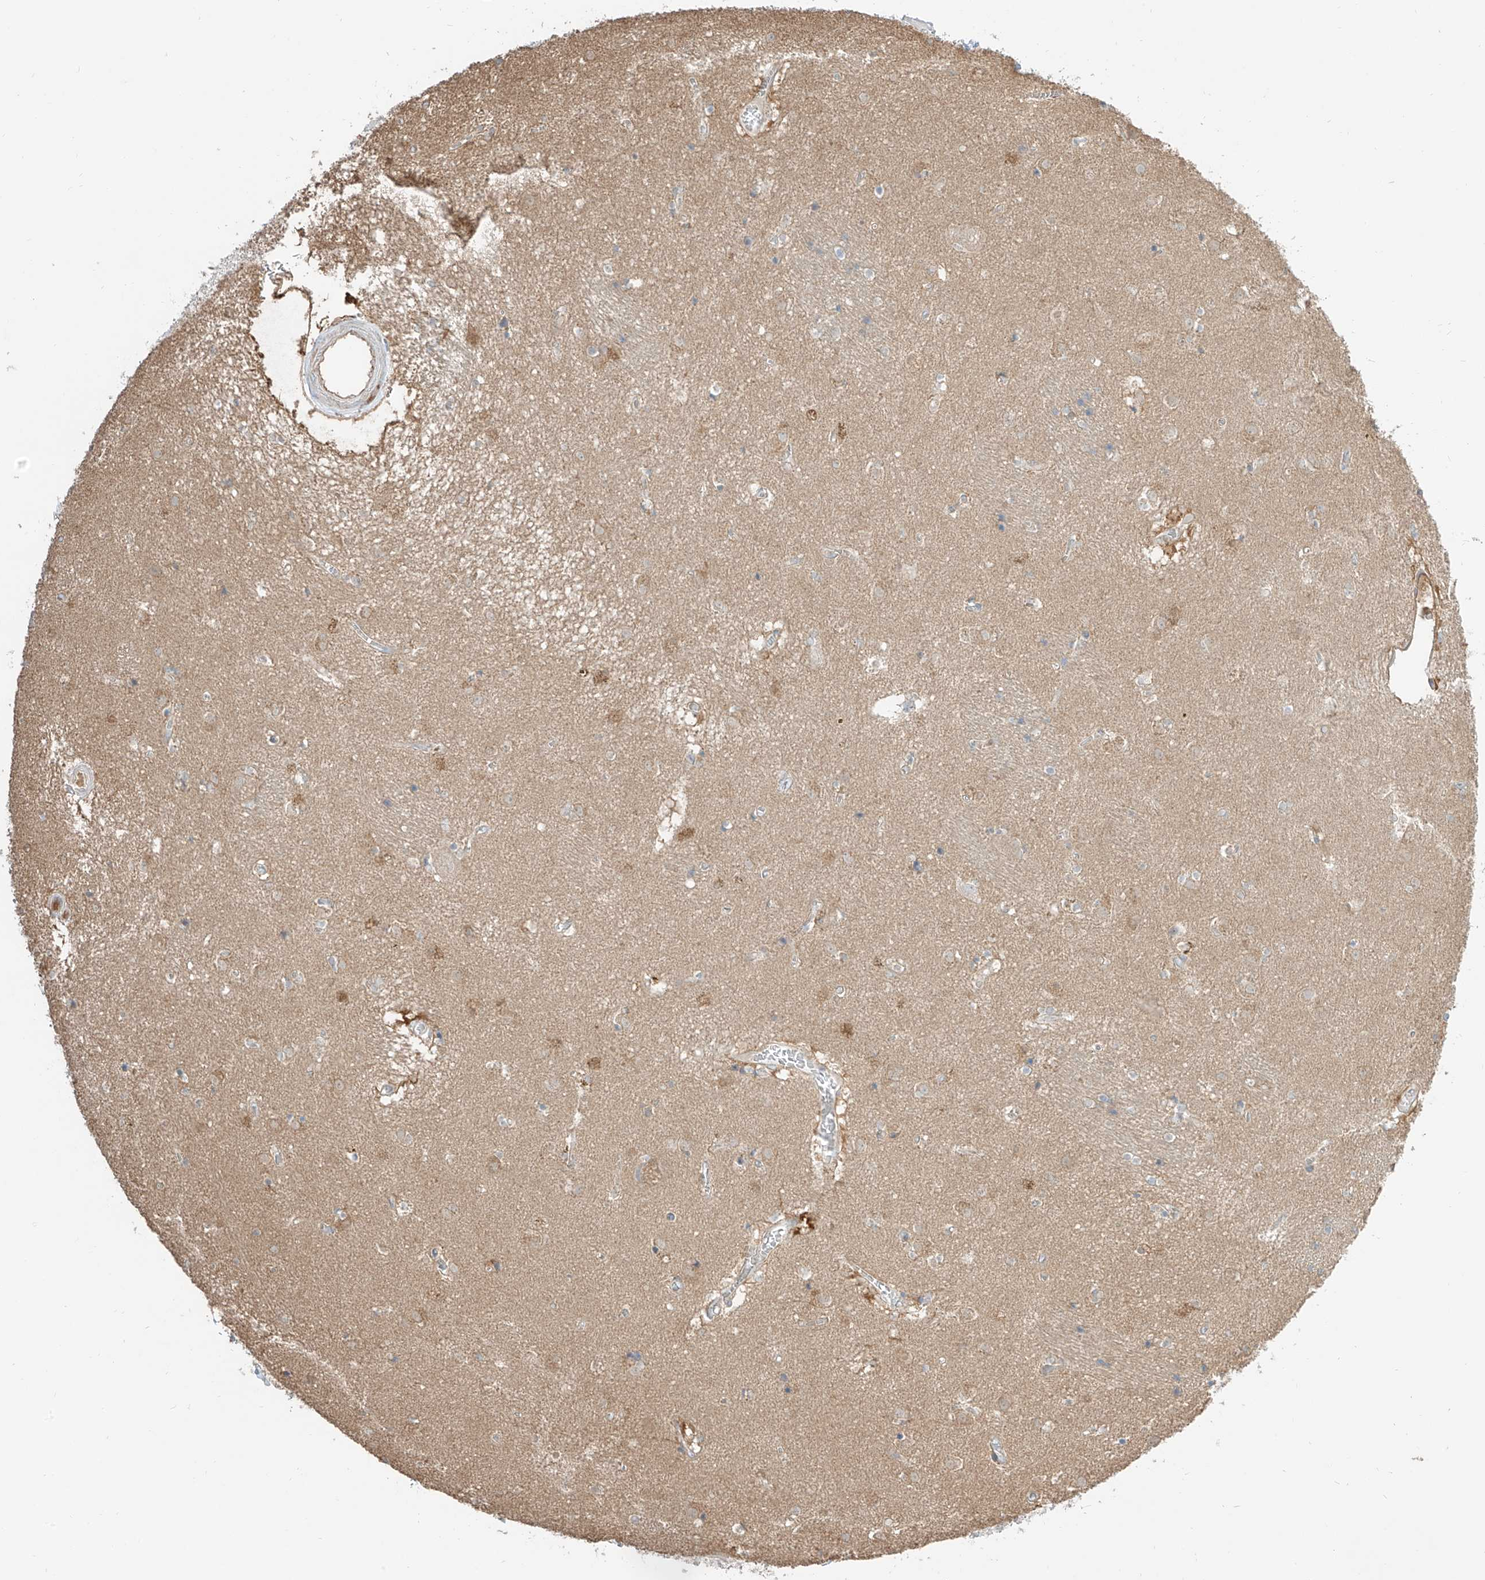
{"staining": {"intensity": "weak", "quantity": "<25%", "location": "cytoplasmic/membranous"}, "tissue": "caudate", "cell_type": "Glial cells", "image_type": "normal", "snomed": [{"axis": "morphology", "description": "Normal tissue, NOS"}, {"axis": "topography", "description": "Lateral ventricle wall"}], "caption": "Benign caudate was stained to show a protein in brown. There is no significant staining in glial cells. Nuclei are stained in blue.", "gene": "ETHE1", "patient": {"sex": "male", "age": 70}}